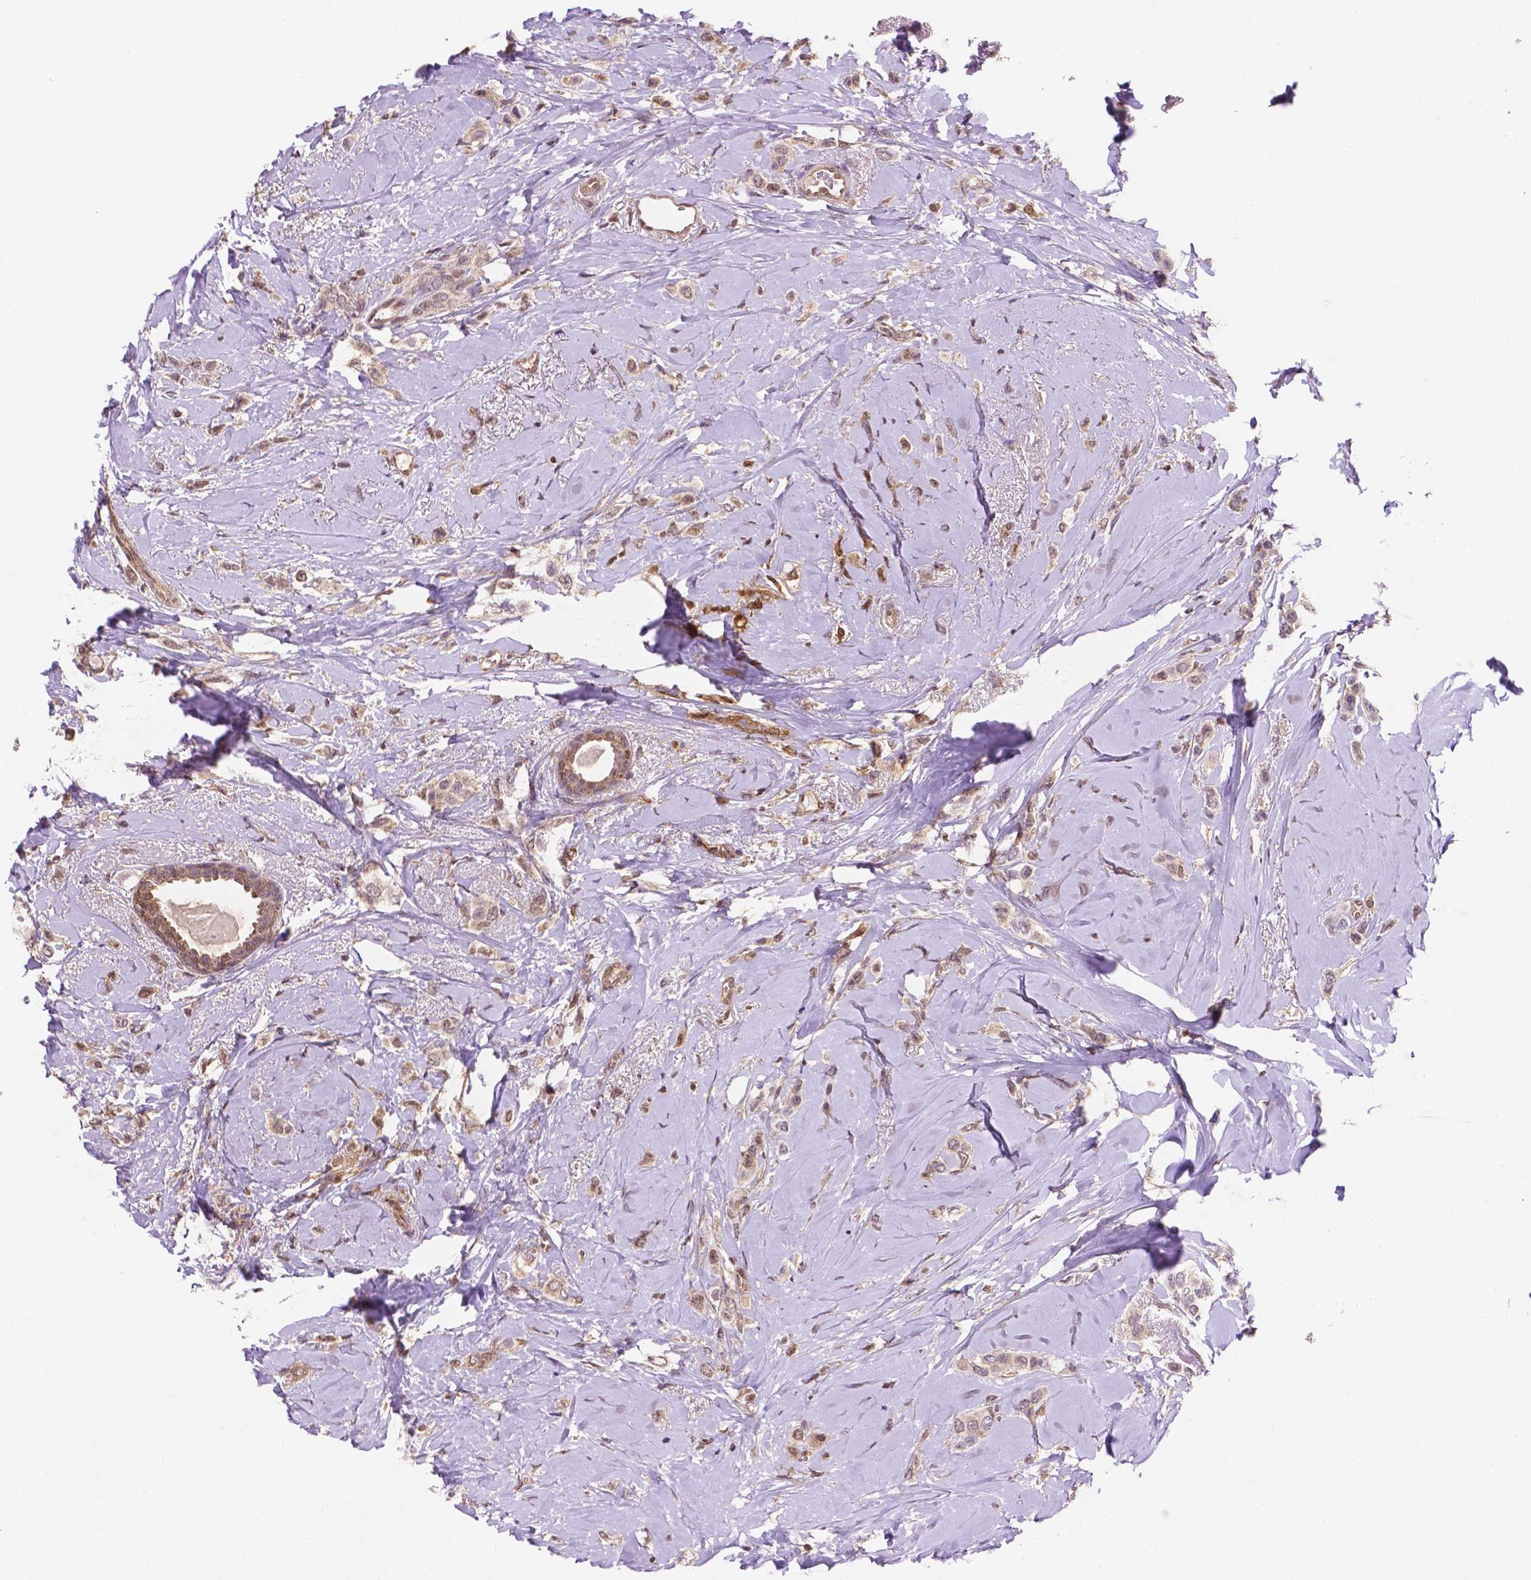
{"staining": {"intensity": "weak", "quantity": ">75%", "location": "cytoplasmic/membranous,nuclear"}, "tissue": "breast cancer", "cell_type": "Tumor cells", "image_type": "cancer", "snomed": [{"axis": "morphology", "description": "Lobular carcinoma"}, {"axis": "topography", "description": "Breast"}], "caption": "Protein expression analysis of human lobular carcinoma (breast) reveals weak cytoplasmic/membranous and nuclear expression in approximately >75% of tumor cells.", "gene": "UBE2L6", "patient": {"sex": "female", "age": 66}}